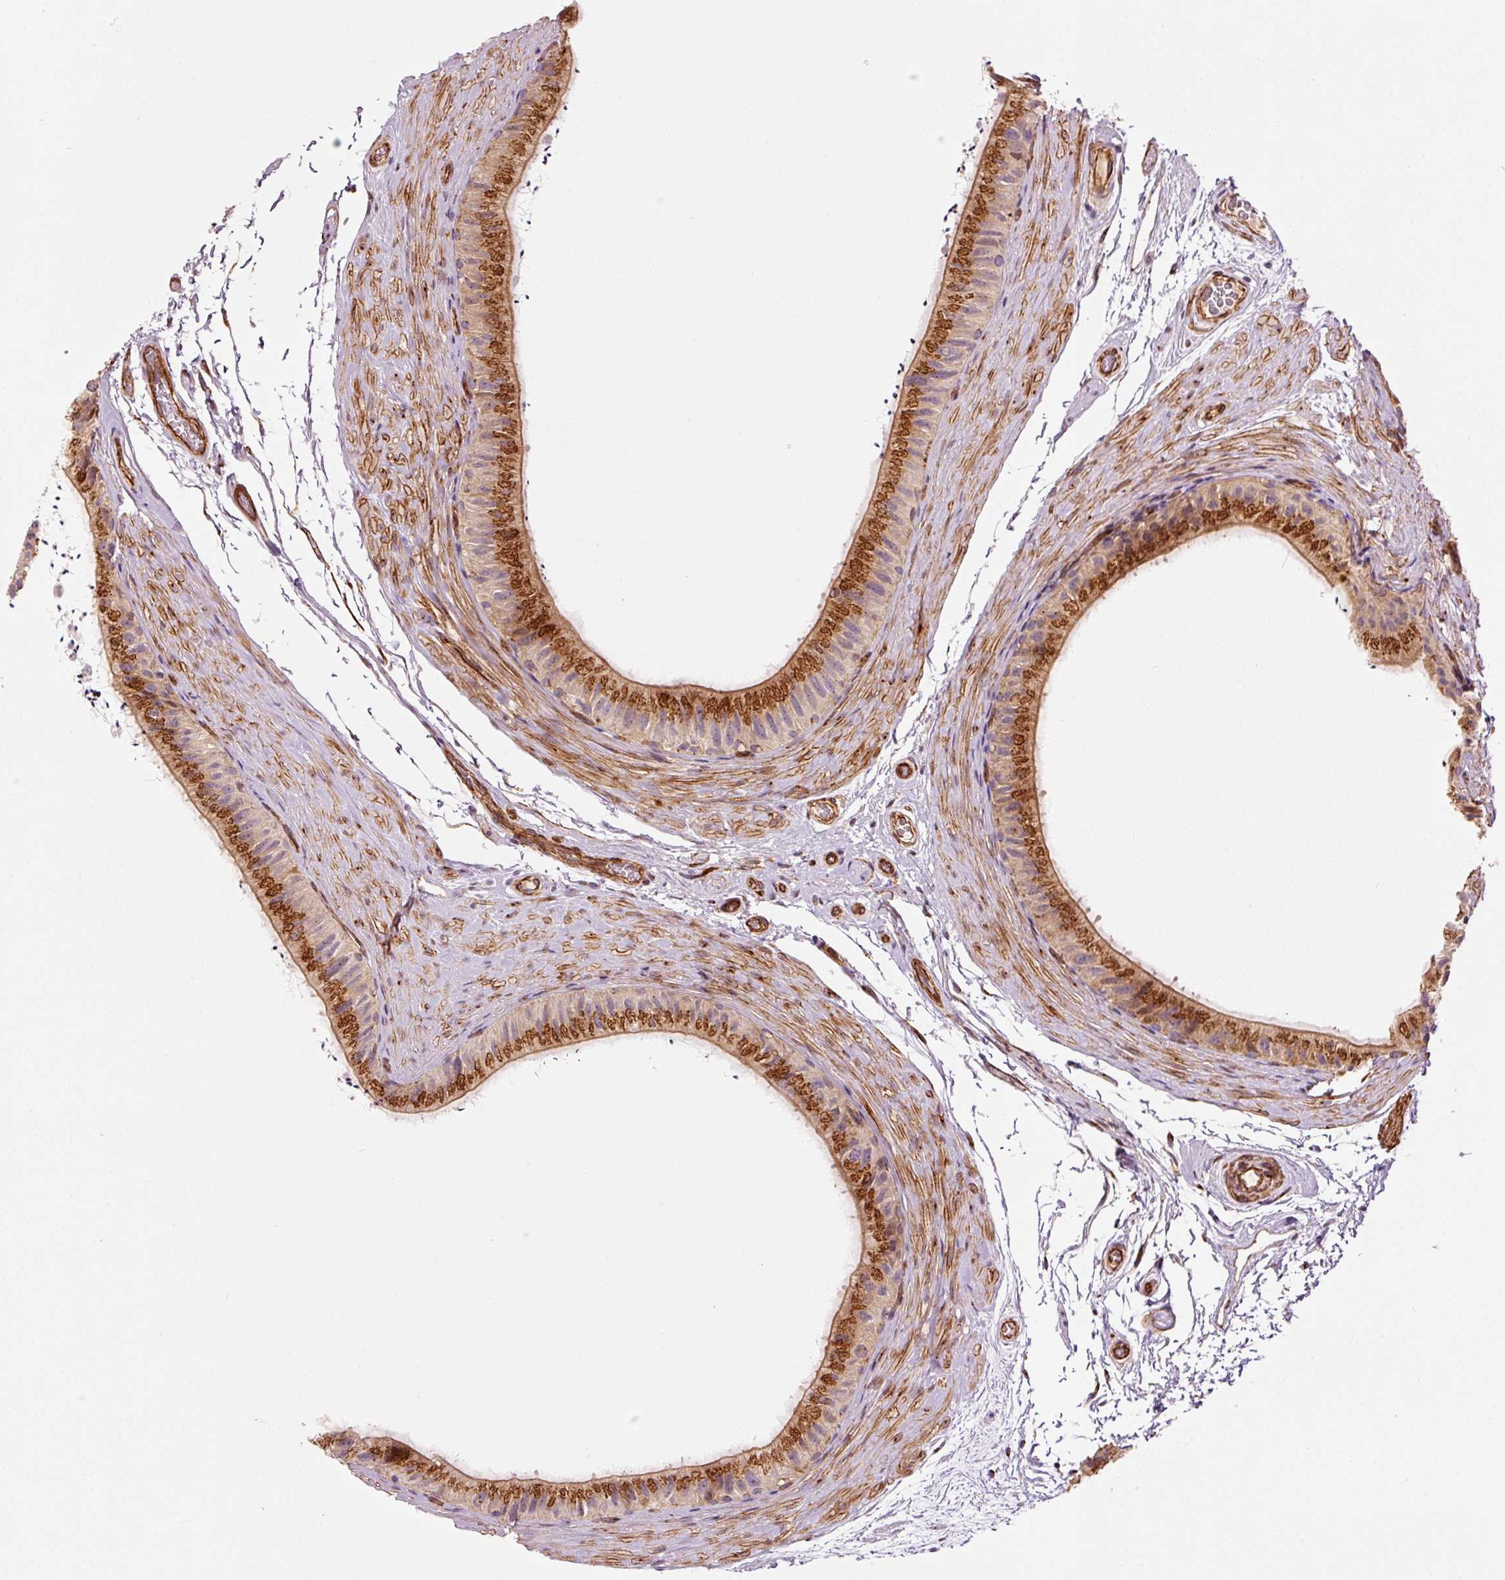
{"staining": {"intensity": "strong", "quantity": ">75%", "location": "cytoplasmic/membranous"}, "tissue": "epididymis", "cell_type": "Glandular cells", "image_type": "normal", "snomed": [{"axis": "morphology", "description": "Normal tissue, NOS"}, {"axis": "topography", "description": "Epididymis"}], "caption": "Glandular cells display strong cytoplasmic/membranous positivity in approximately >75% of cells in normal epididymis.", "gene": "LIMK2", "patient": {"sex": "male", "age": 55}}